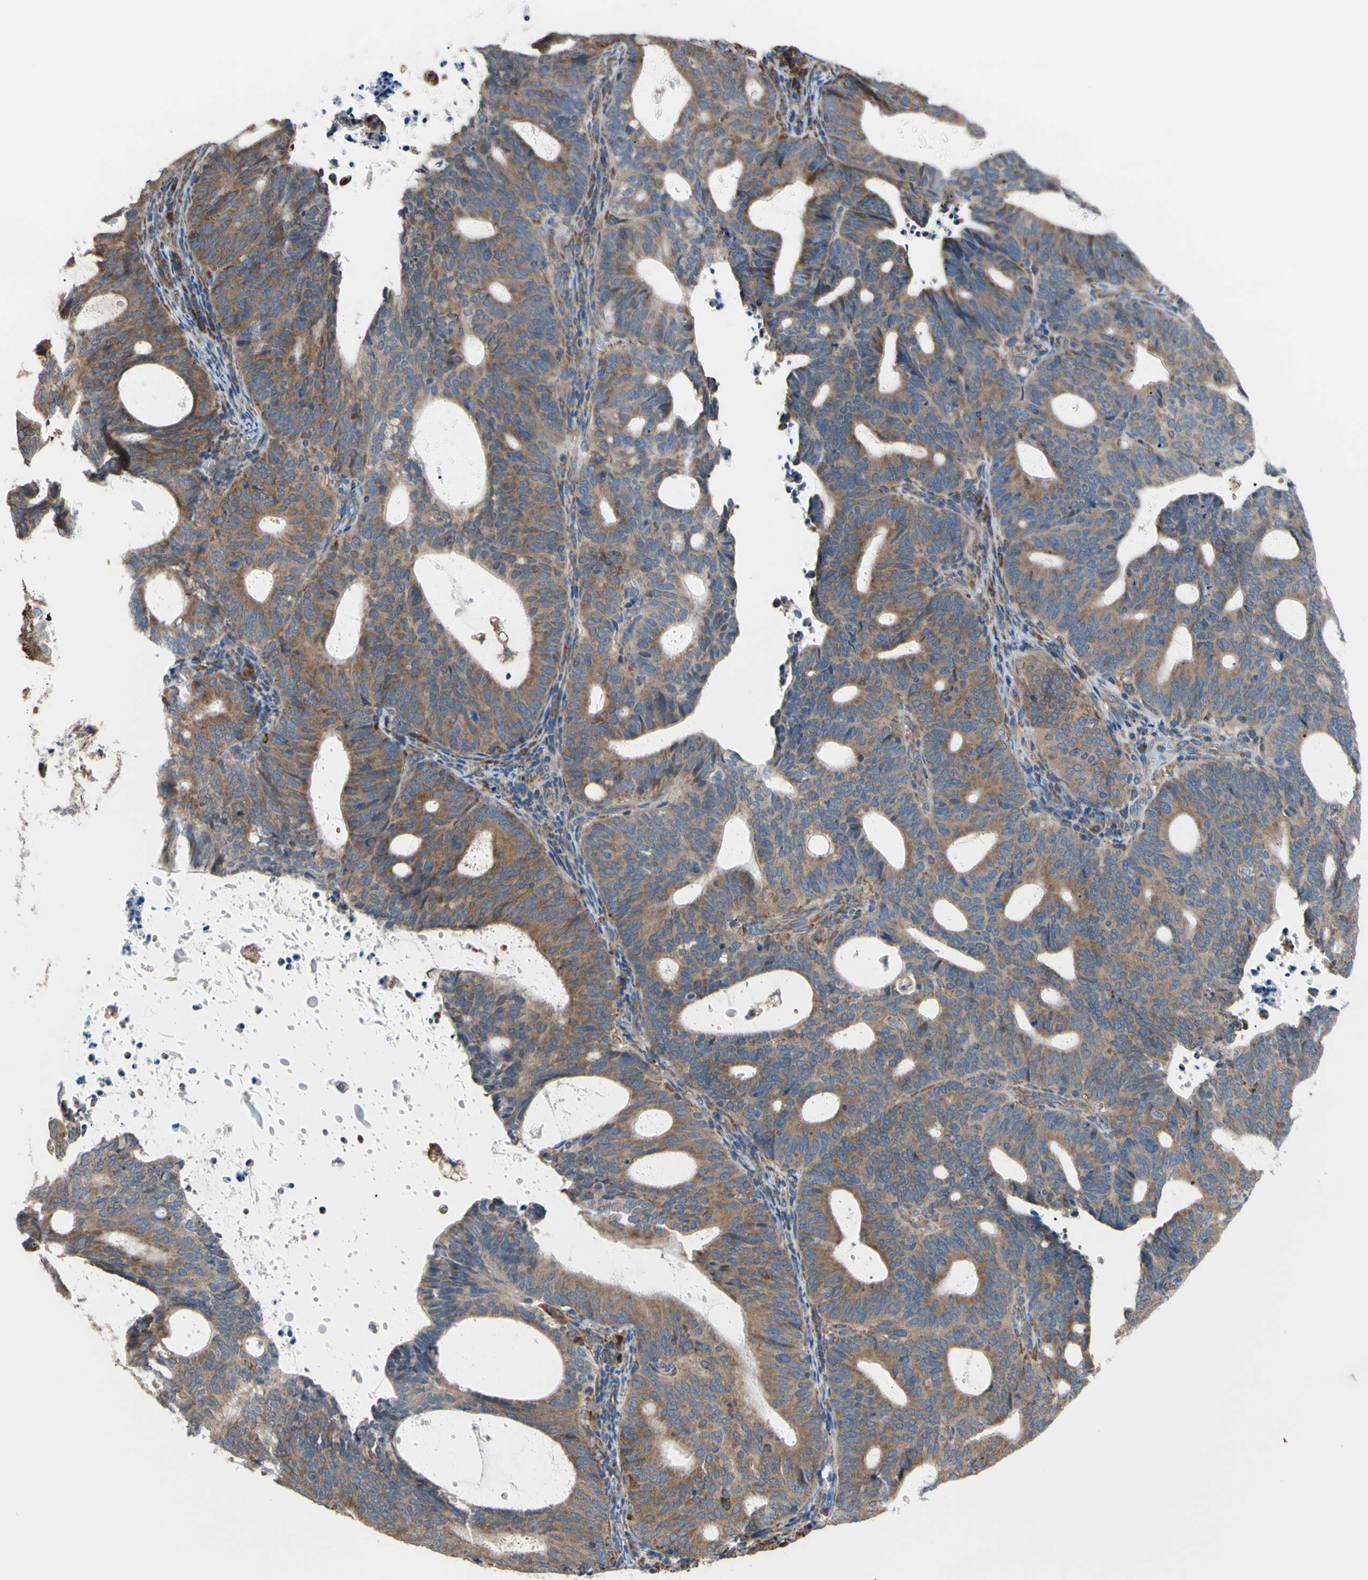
{"staining": {"intensity": "strong", "quantity": ">75%", "location": "cytoplasmic/membranous"}, "tissue": "endometrial cancer", "cell_type": "Tumor cells", "image_type": "cancer", "snomed": [{"axis": "morphology", "description": "Adenocarcinoma, NOS"}, {"axis": "topography", "description": "Uterus"}], "caption": "The micrograph demonstrates staining of endometrial cancer (adenocarcinoma), revealing strong cytoplasmic/membranous protein expression (brown color) within tumor cells.", "gene": "BMF", "patient": {"sex": "female", "age": 83}}